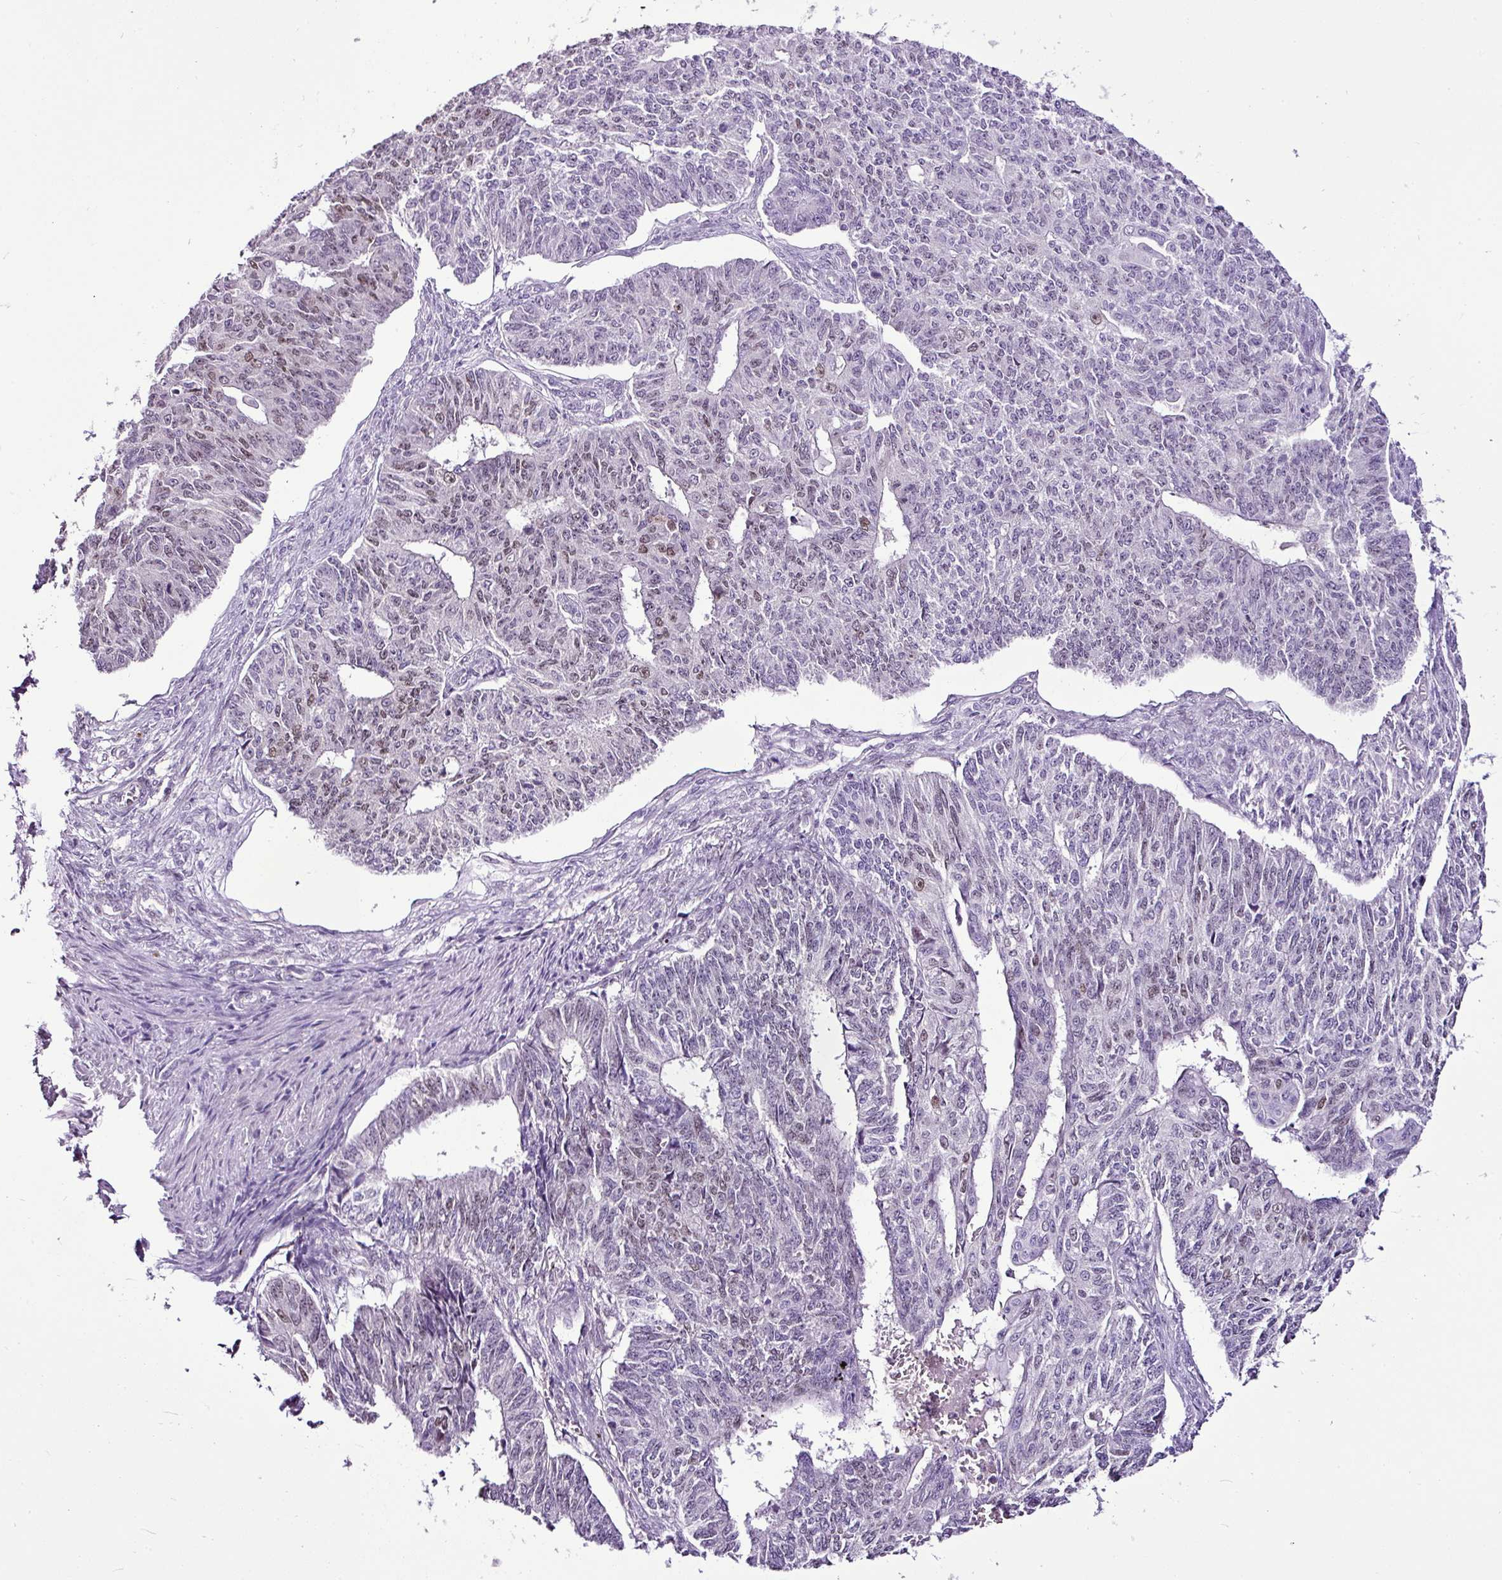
{"staining": {"intensity": "moderate", "quantity": "<25%", "location": "nuclear"}, "tissue": "endometrial cancer", "cell_type": "Tumor cells", "image_type": "cancer", "snomed": [{"axis": "morphology", "description": "Adenocarcinoma, NOS"}, {"axis": "topography", "description": "Endometrium"}], "caption": "Immunohistochemistry of endometrial adenocarcinoma exhibits low levels of moderate nuclear expression in approximately <25% of tumor cells. Nuclei are stained in blue.", "gene": "ESR1", "patient": {"sex": "female", "age": 32}}